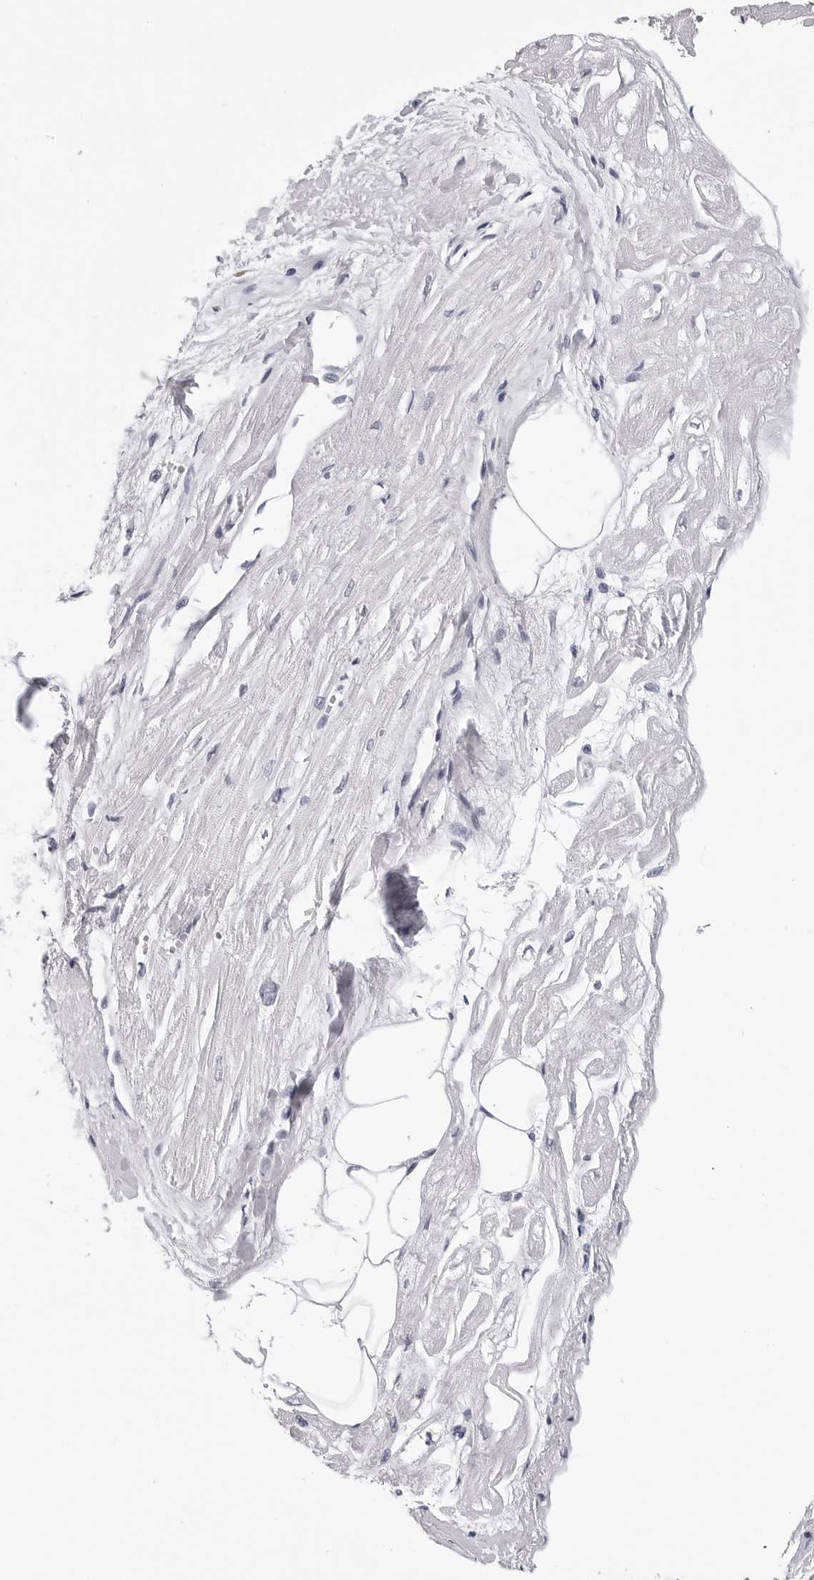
{"staining": {"intensity": "negative", "quantity": "none", "location": "none"}, "tissue": "heart muscle", "cell_type": "Cardiomyocytes", "image_type": "normal", "snomed": [{"axis": "morphology", "description": "Normal tissue, NOS"}, {"axis": "topography", "description": "Heart"}], "caption": "This is a image of IHC staining of unremarkable heart muscle, which shows no staining in cardiomyocytes.", "gene": "GNL2", "patient": {"sex": "male", "age": 54}}